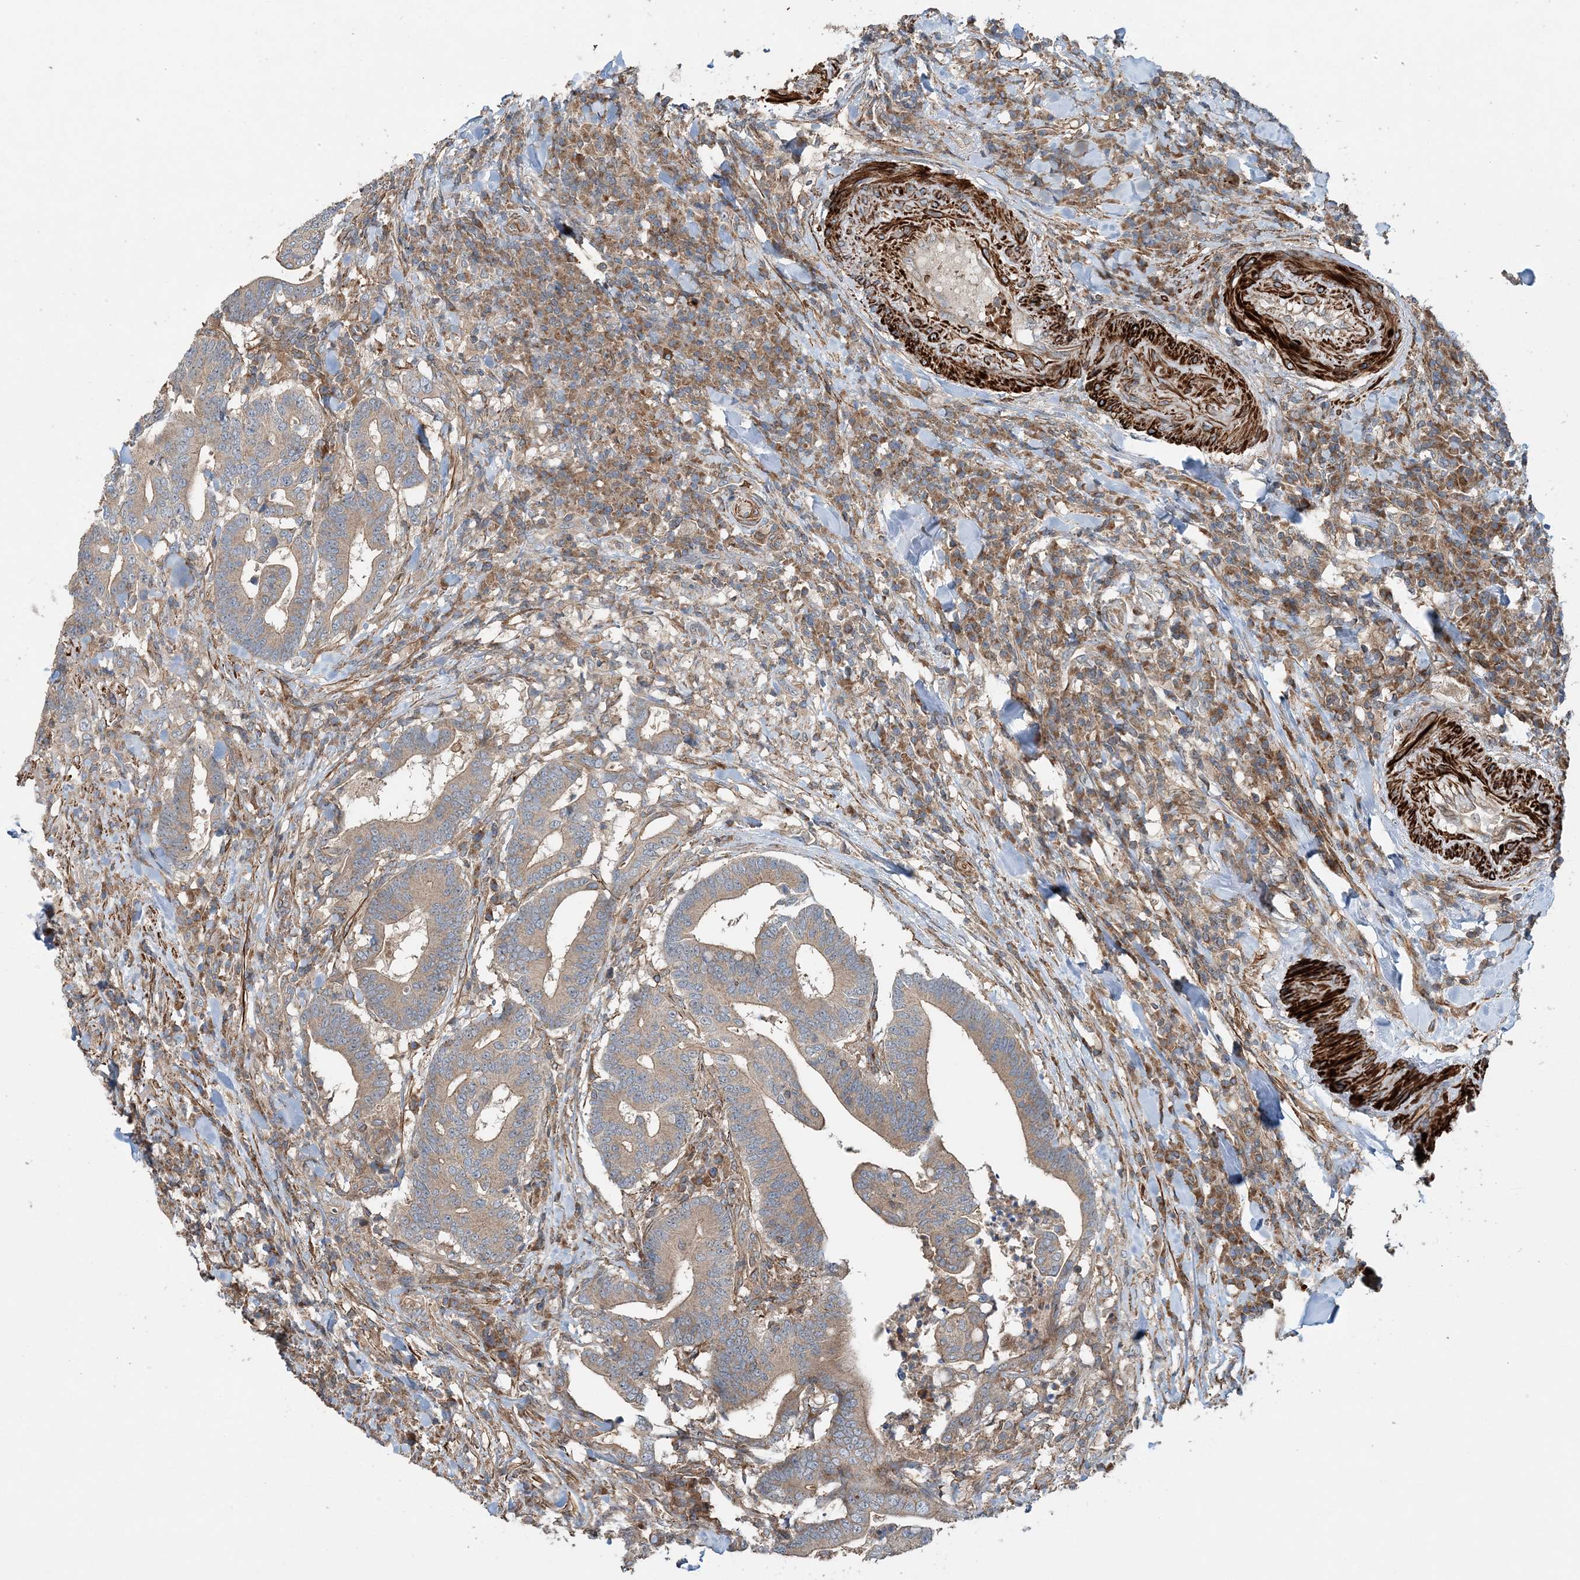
{"staining": {"intensity": "weak", "quantity": ">75%", "location": "cytoplasmic/membranous"}, "tissue": "colorectal cancer", "cell_type": "Tumor cells", "image_type": "cancer", "snomed": [{"axis": "morphology", "description": "Adenocarcinoma, NOS"}, {"axis": "topography", "description": "Colon"}], "caption": "Immunohistochemical staining of colorectal cancer (adenocarcinoma) reveals low levels of weak cytoplasmic/membranous protein expression in about >75% of tumor cells.", "gene": "TTI1", "patient": {"sex": "female", "age": 66}}